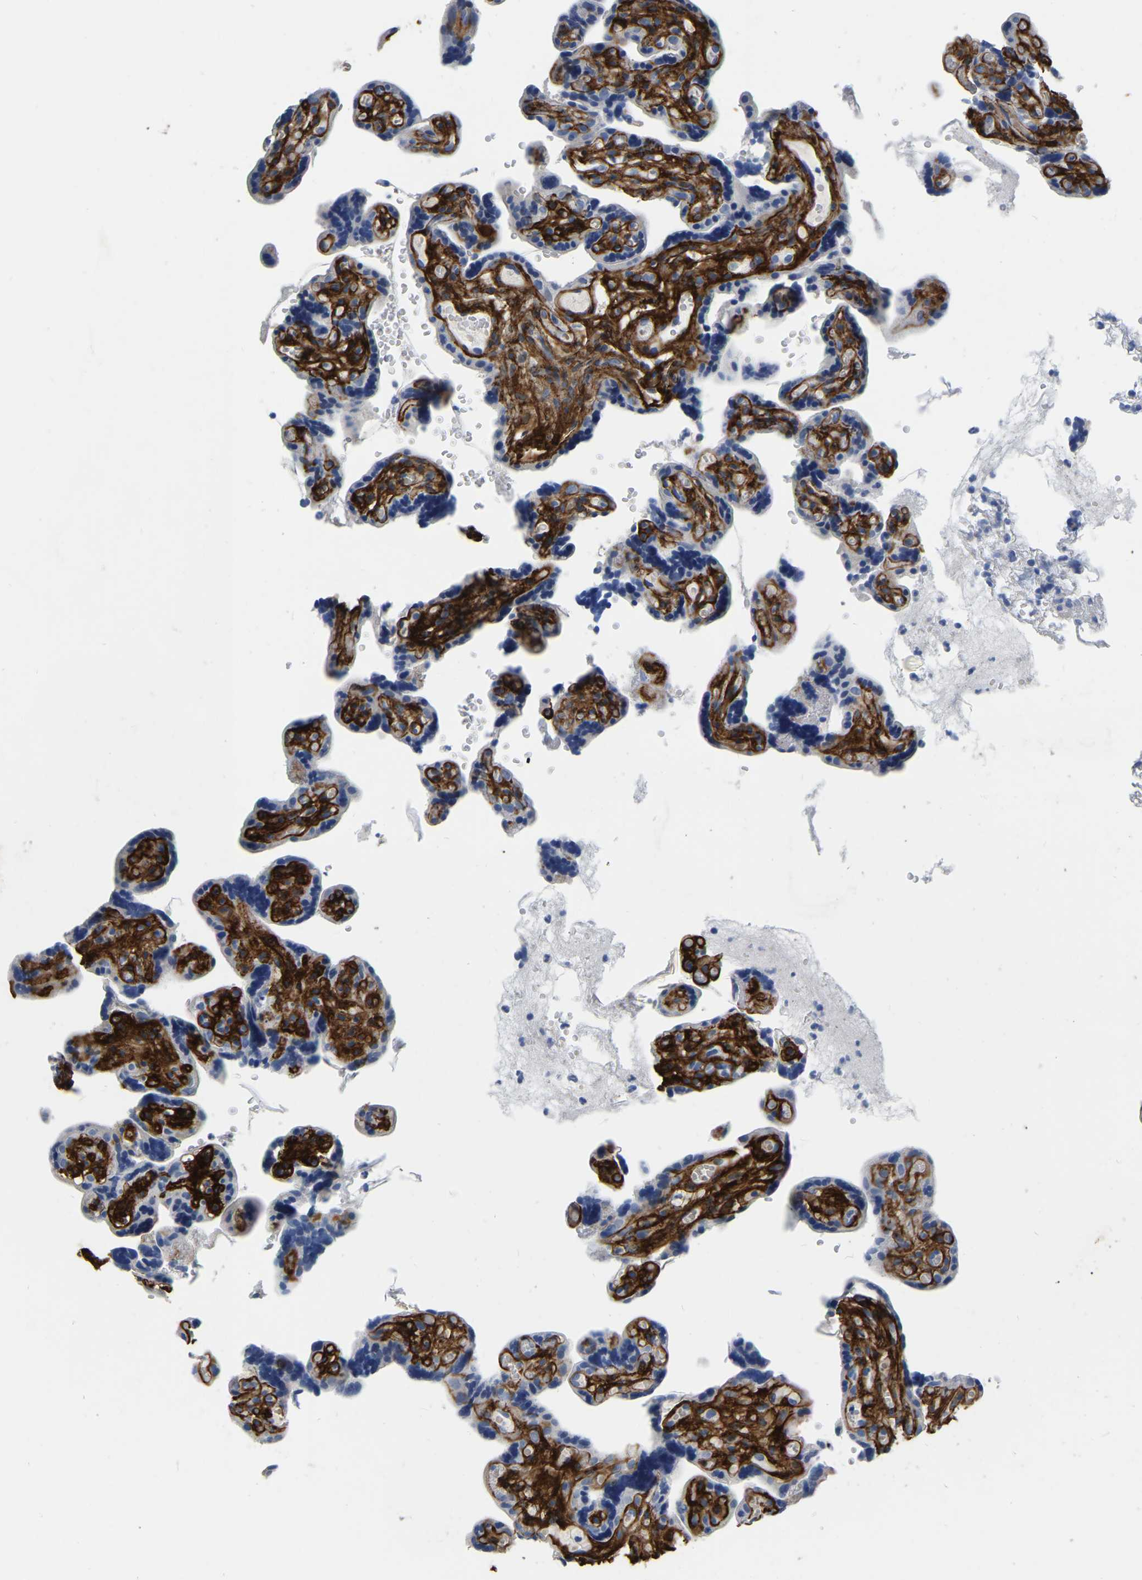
{"staining": {"intensity": "weak", "quantity": "<25%", "location": "cytoplasmic/membranous"}, "tissue": "placenta", "cell_type": "Decidual cells", "image_type": "normal", "snomed": [{"axis": "morphology", "description": "Normal tissue, NOS"}, {"axis": "topography", "description": "Placenta"}], "caption": "Immunohistochemistry of normal placenta reveals no staining in decidual cells.", "gene": "COL6A1", "patient": {"sex": "female", "age": 30}}